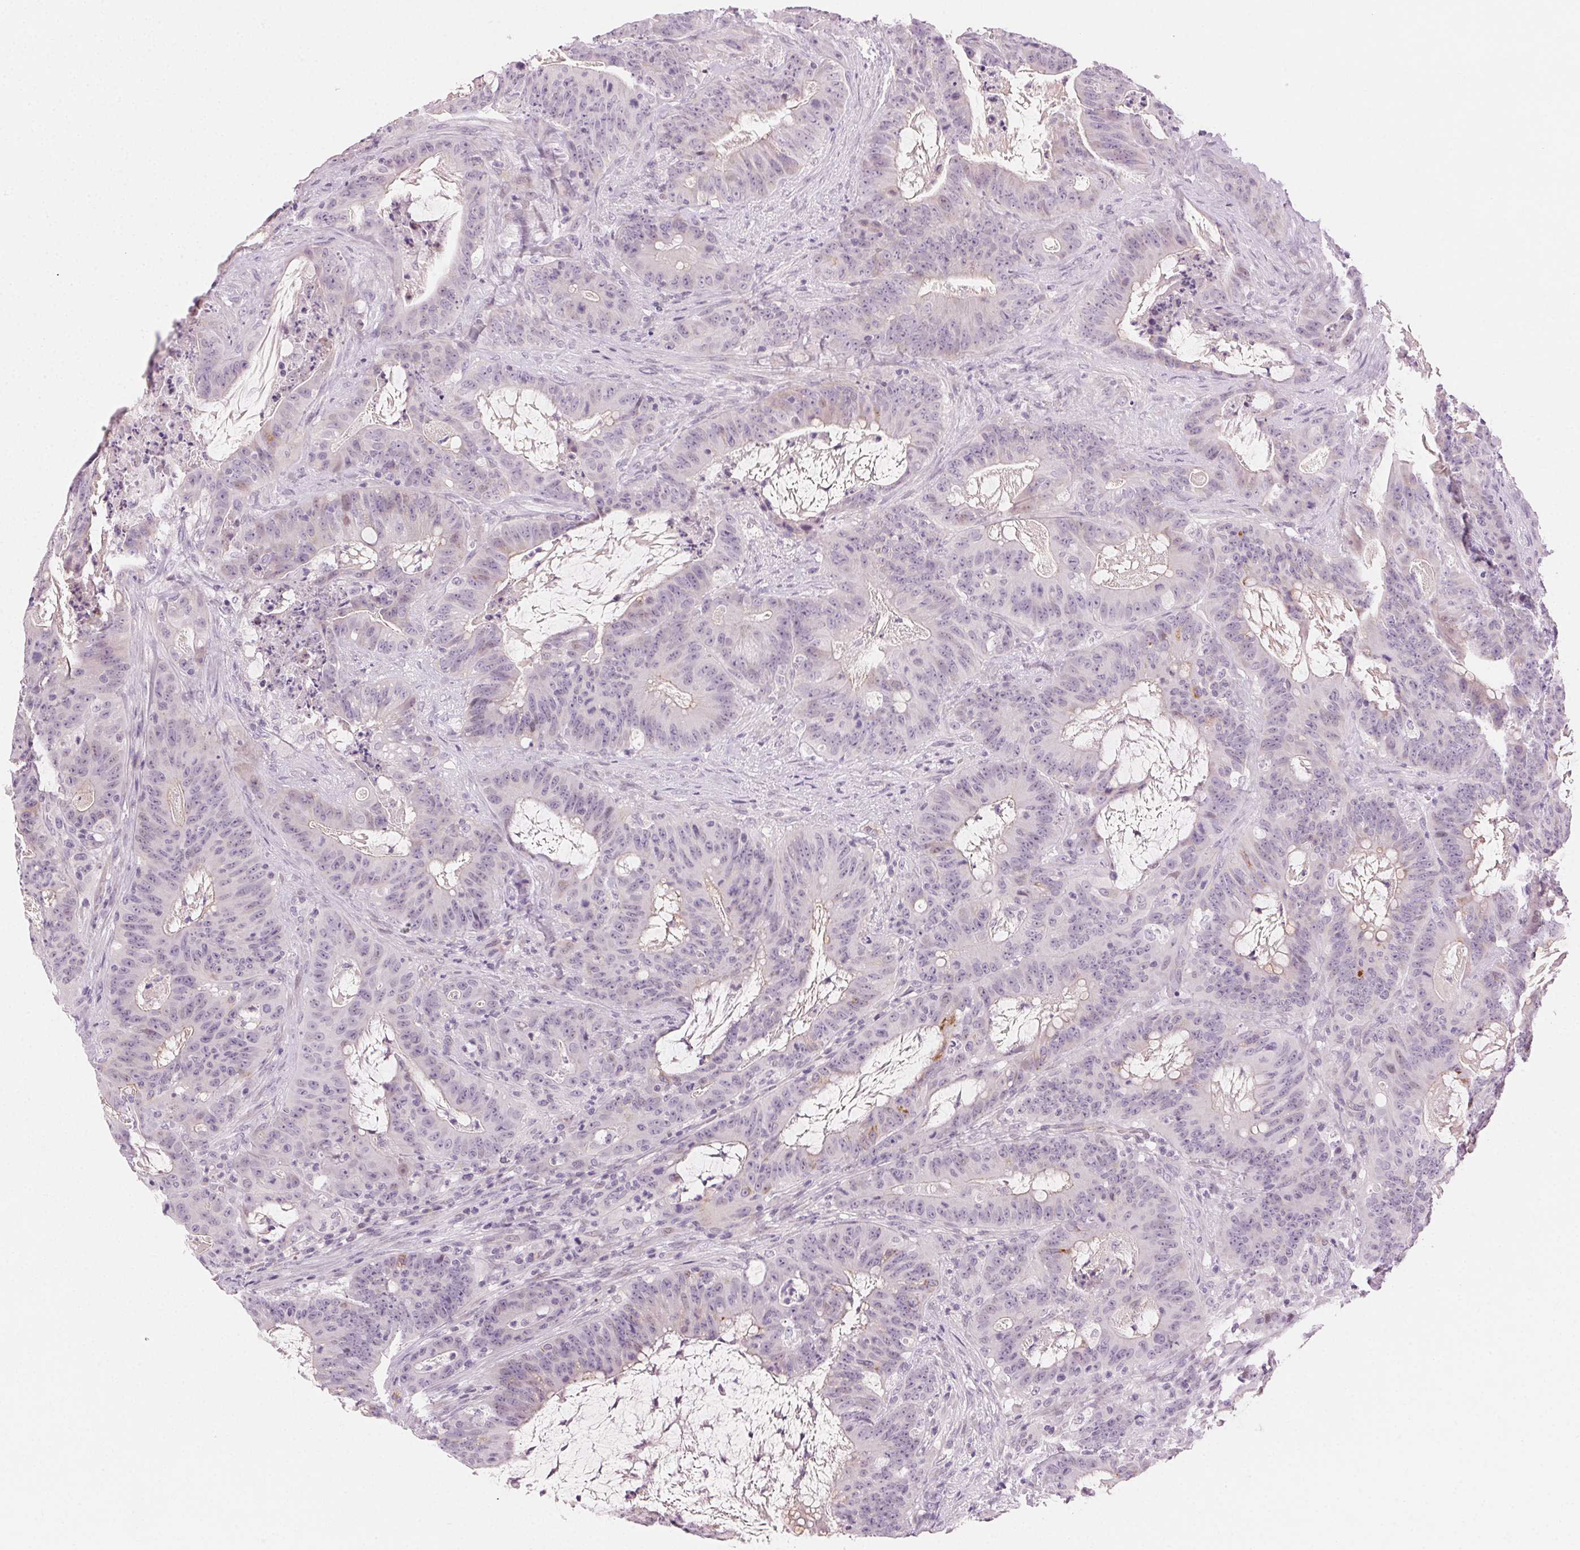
{"staining": {"intensity": "negative", "quantity": "none", "location": "none"}, "tissue": "colorectal cancer", "cell_type": "Tumor cells", "image_type": "cancer", "snomed": [{"axis": "morphology", "description": "Adenocarcinoma, NOS"}, {"axis": "topography", "description": "Colon"}], "caption": "Immunohistochemistry (IHC) histopathology image of colorectal adenocarcinoma stained for a protein (brown), which demonstrates no staining in tumor cells. (DAB (3,3'-diaminobenzidine) IHC, high magnification).", "gene": "AIF1L", "patient": {"sex": "male", "age": 33}}